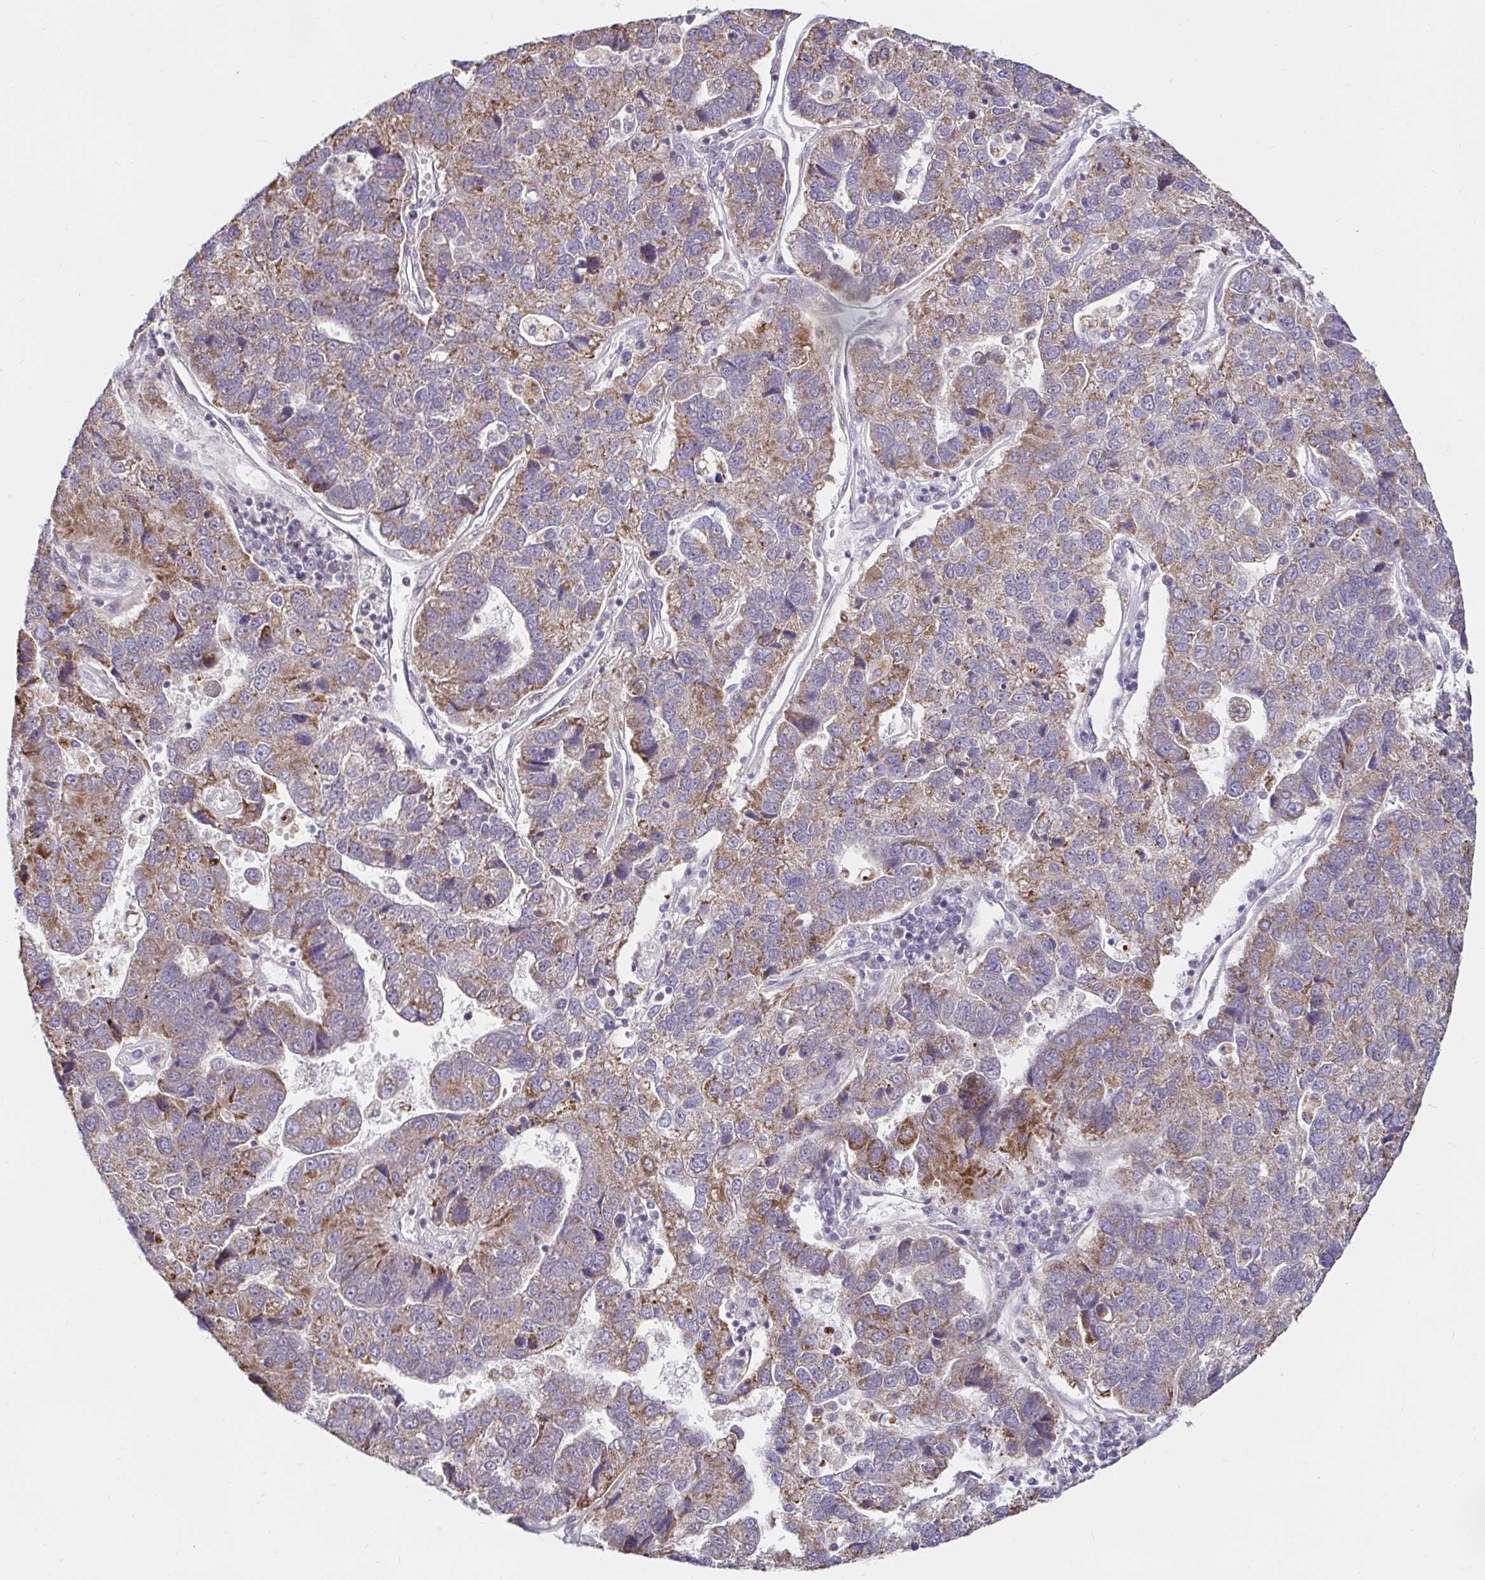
{"staining": {"intensity": "moderate", "quantity": "25%-75%", "location": "cytoplasmic/membranous"}, "tissue": "pancreatic cancer", "cell_type": "Tumor cells", "image_type": "cancer", "snomed": [{"axis": "morphology", "description": "Adenocarcinoma, NOS"}, {"axis": "topography", "description": "Pancreas"}], "caption": "A high-resolution micrograph shows immunohistochemistry (IHC) staining of pancreatic cancer (adenocarcinoma), which demonstrates moderate cytoplasmic/membranous staining in about 25%-75% of tumor cells.", "gene": "TIMM50", "patient": {"sex": "female", "age": 61}}